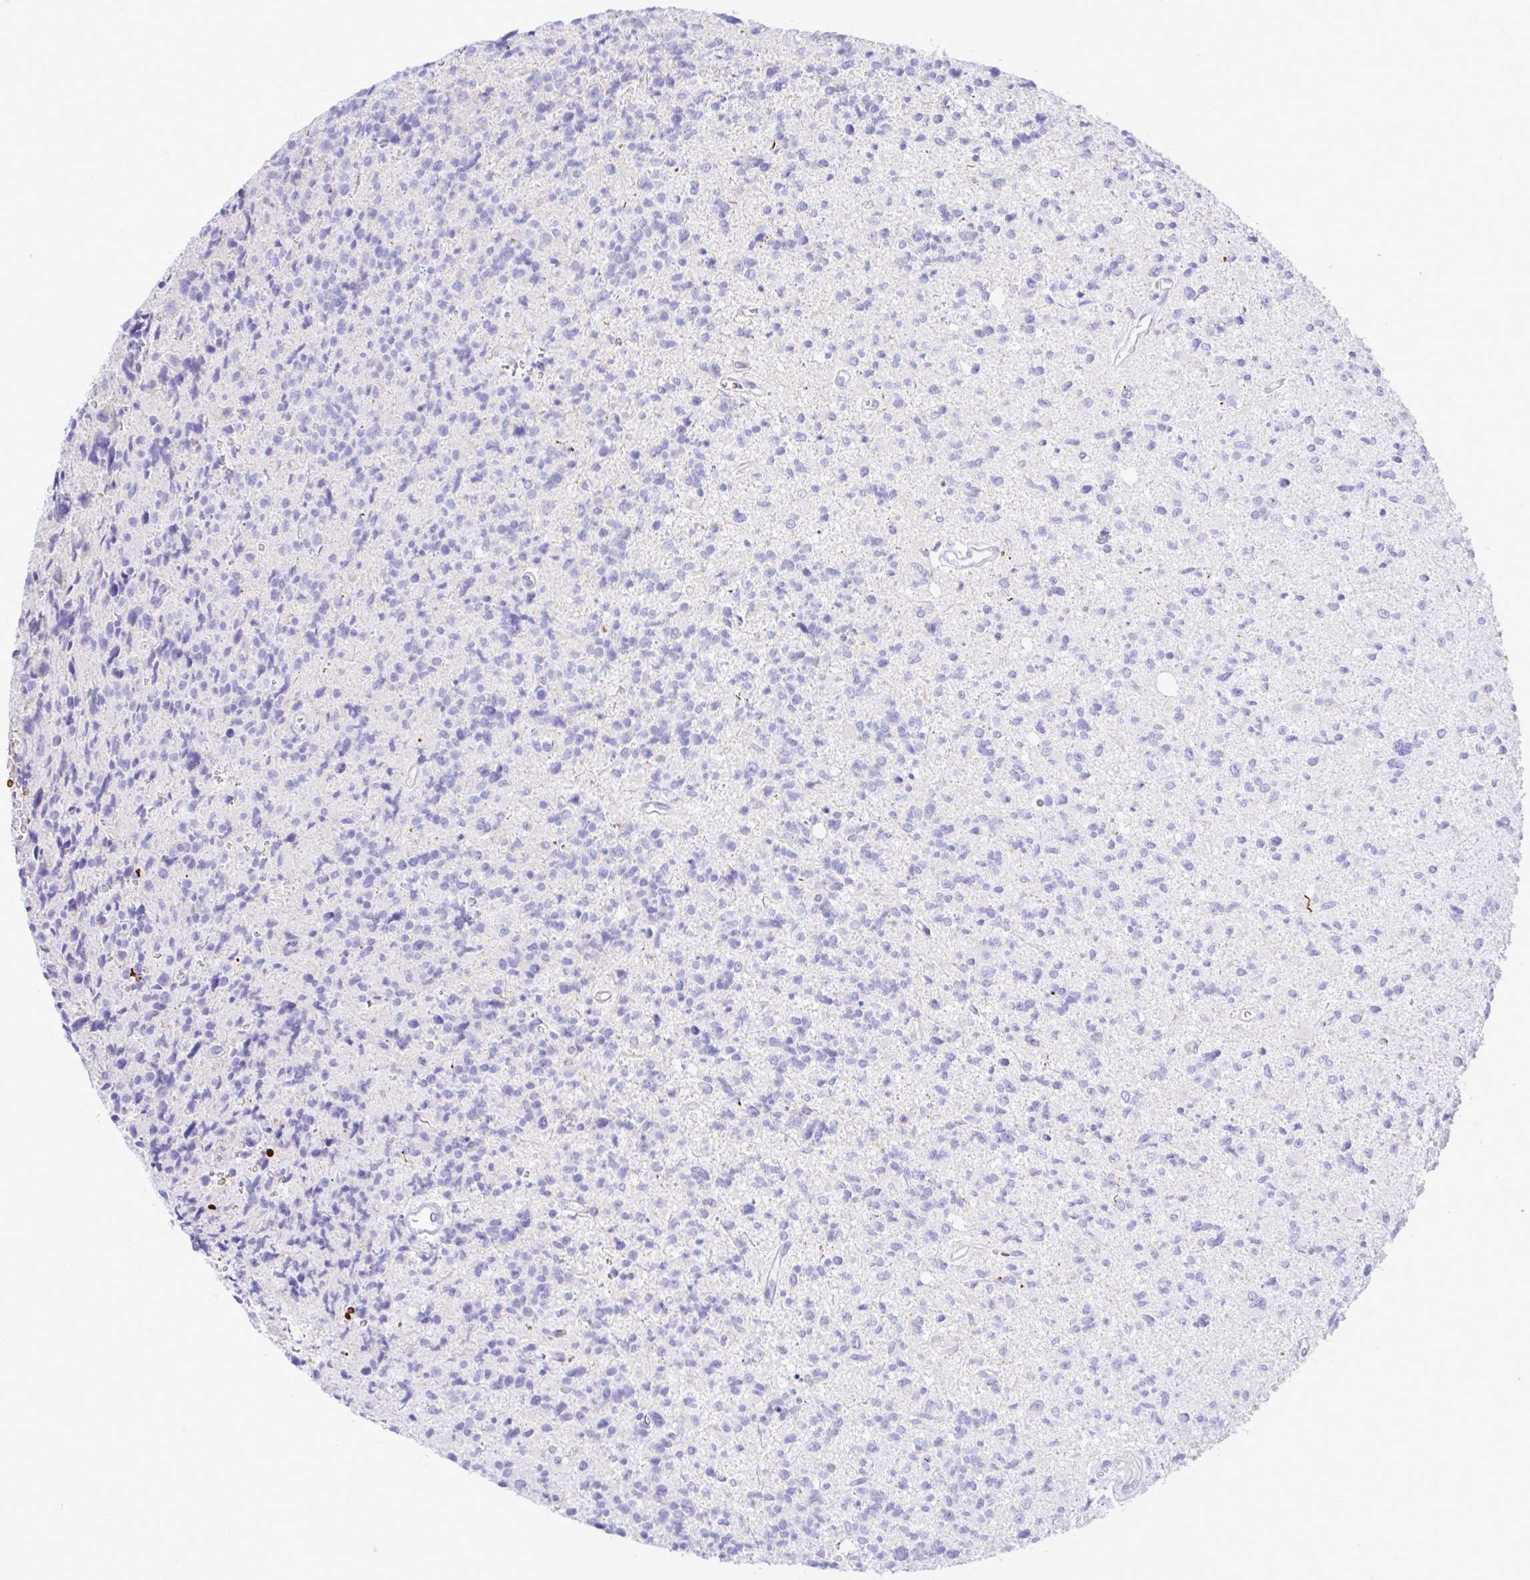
{"staining": {"intensity": "negative", "quantity": "none", "location": "none"}, "tissue": "glioma", "cell_type": "Tumor cells", "image_type": "cancer", "snomed": [{"axis": "morphology", "description": "Glioma, malignant, High grade"}, {"axis": "topography", "description": "Brain"}], "caption": "Immunohistochemistry (IHC) image of glioma stained for a protein (brown), which demonstrates no expression in tumor cells.", "gene": "ZNF221", "patient": {"sex": "male", "age": 29}}